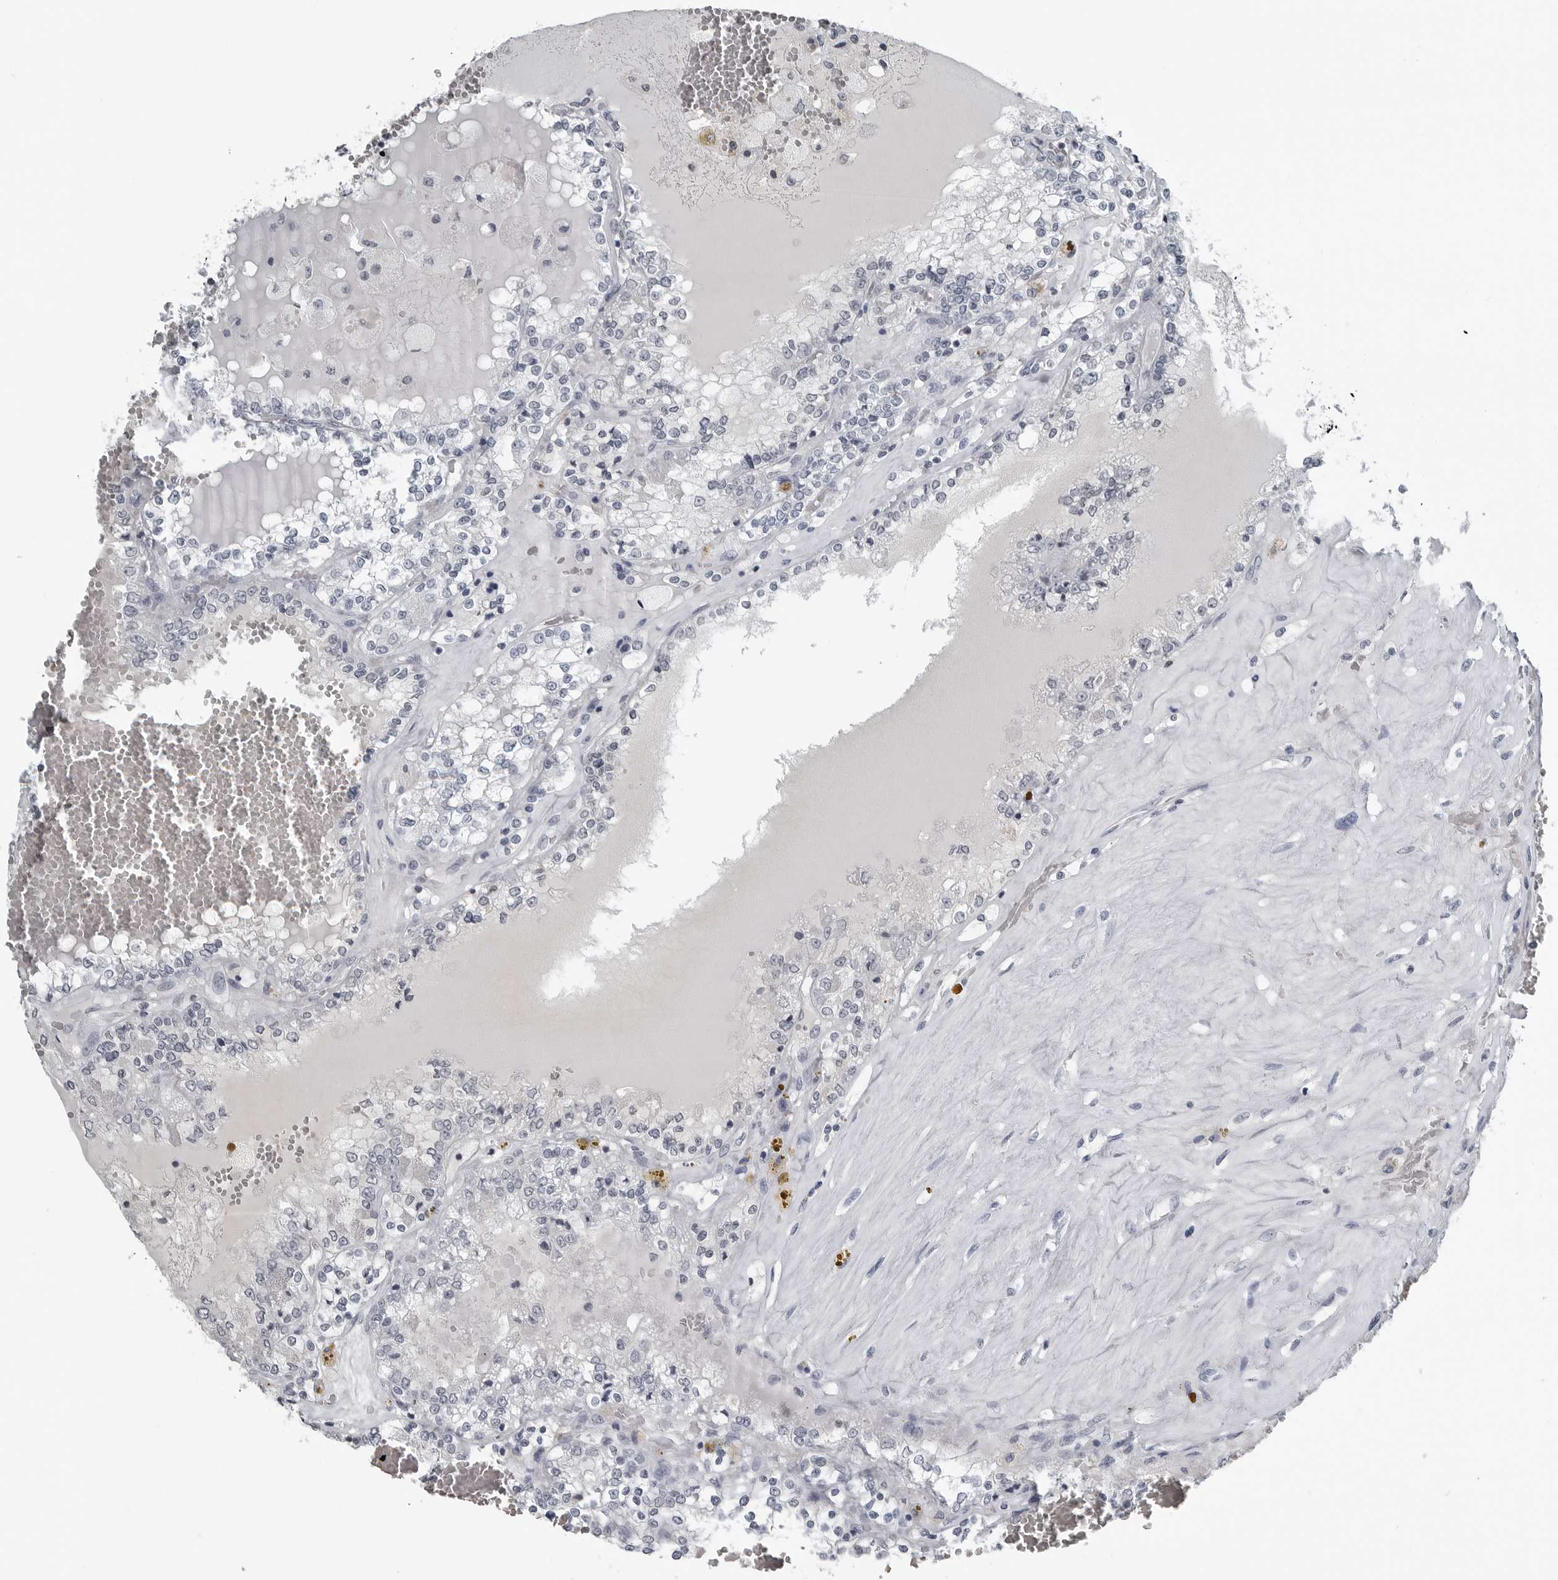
{"staining": {"intensity": "negative", "quantity": "none", "location": "none"}, "tissue": "renal cancer", "cell_type": "Tumor cells", "image_type": "cancer", "snomed": [{"axis": "morphology", "description": "Adenocarcinoma, NOS"}, {"axis": "topography", "description": "Kidney"}], "caption": "Adenocarcinoma (renal) was stained to show a protein in brown. There is no significant expression in tumor cells.", "gene": "SPINK1", "patient": {"sex": "female", "age": 56}}